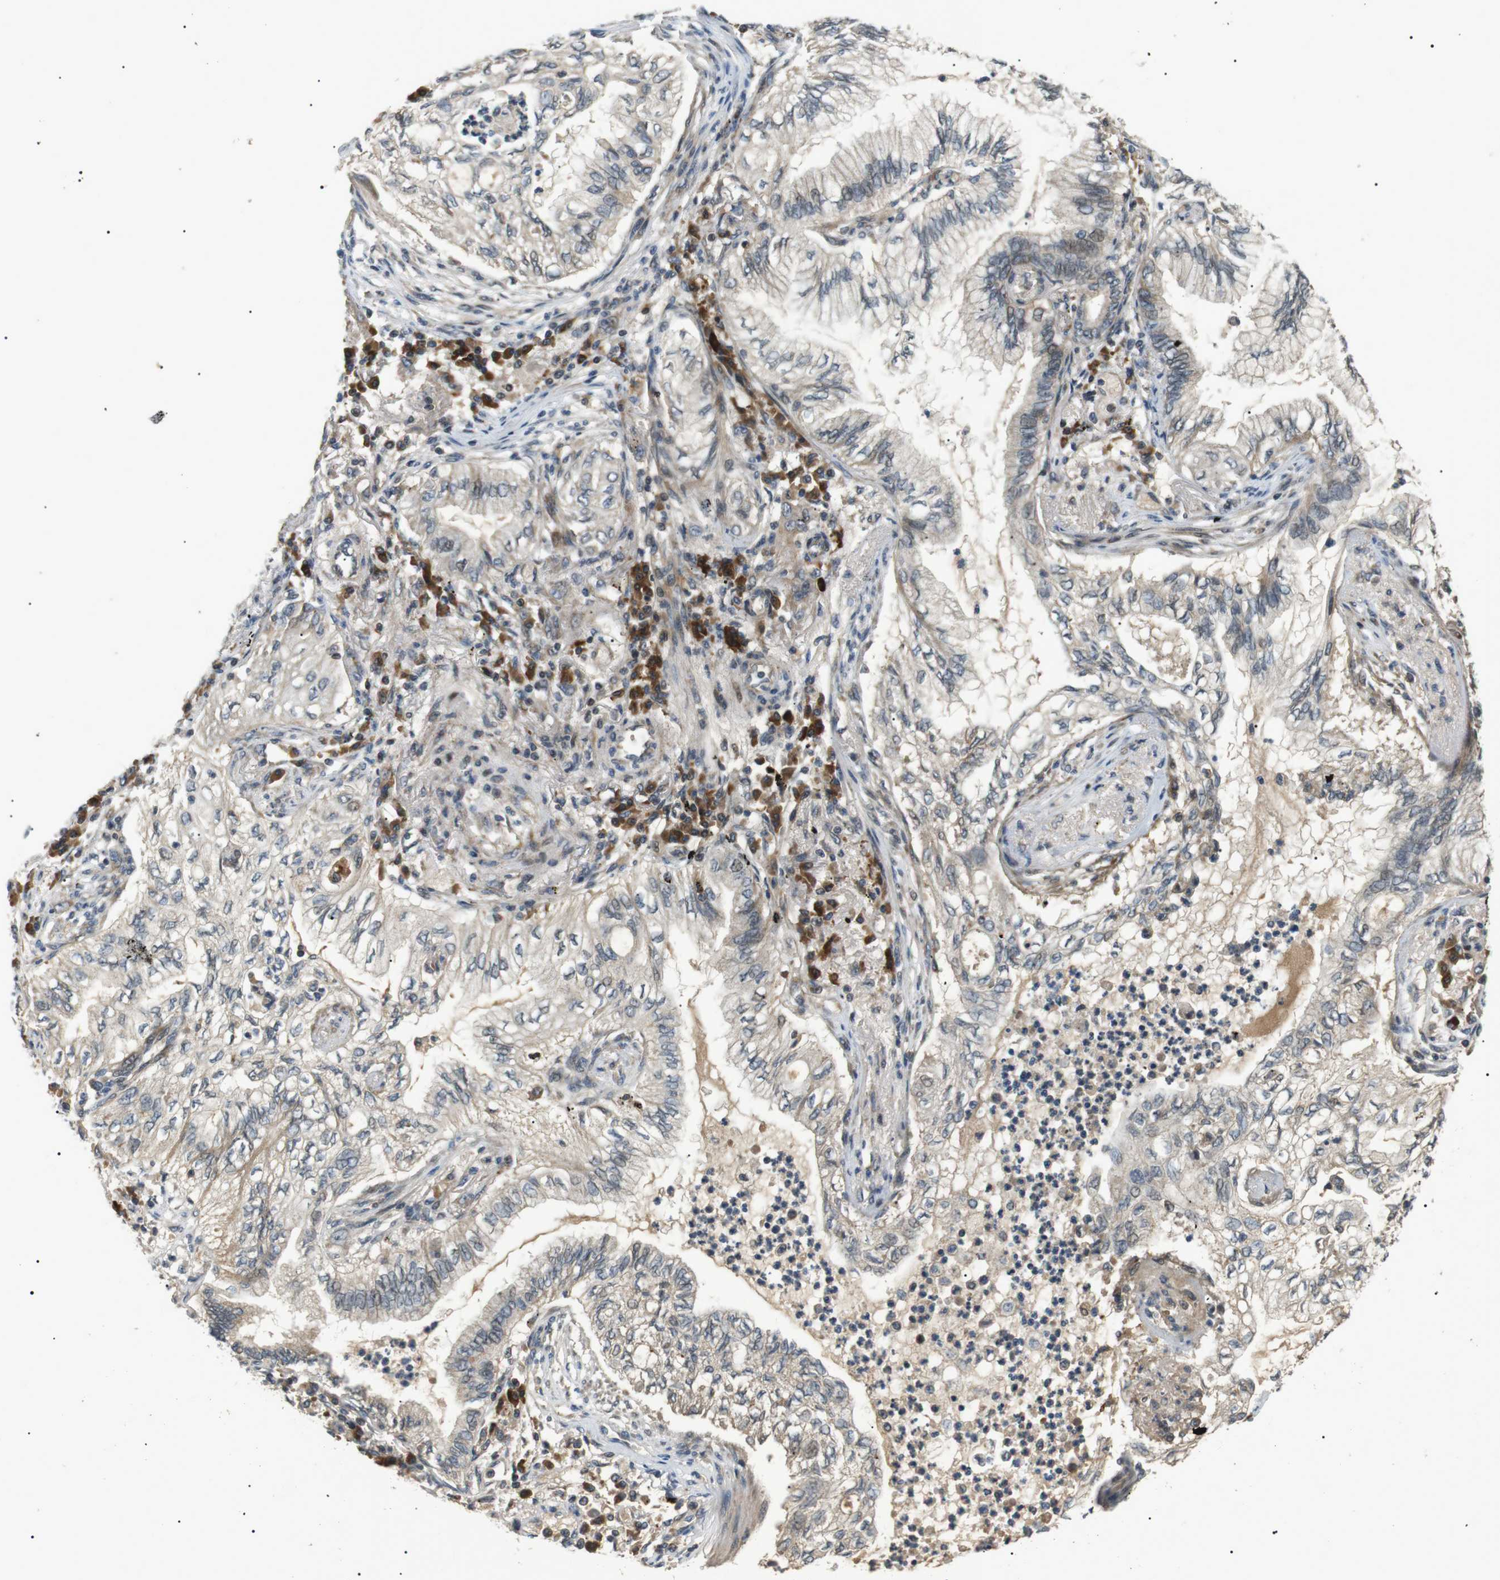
{"staining": {"intensity": "weak", "quantity": ">75%", "location": "cytoplasmic/membranous"}, "tissue": "lung cancer", "cell_type": "Tumor cells", "image_type": "cancer", "snomed": [{"axis": "morphology", "description": "Normal tissue, NOS"}, {"axis": "morphology", "description": "Adenocarcinoma, NOS"}, {"axis": "topography", "description": "Bronchus"}, {"axis": "topography", "description": "Lung"}], "caption": "The image shows staining of lung cancer (adenocarcinoma), revealing weak cytoplasmic/membranous protein expression (brown color) within tumor cells.", "gene": "HSPA13", "patient": {"sex": "female", "age": 70}}